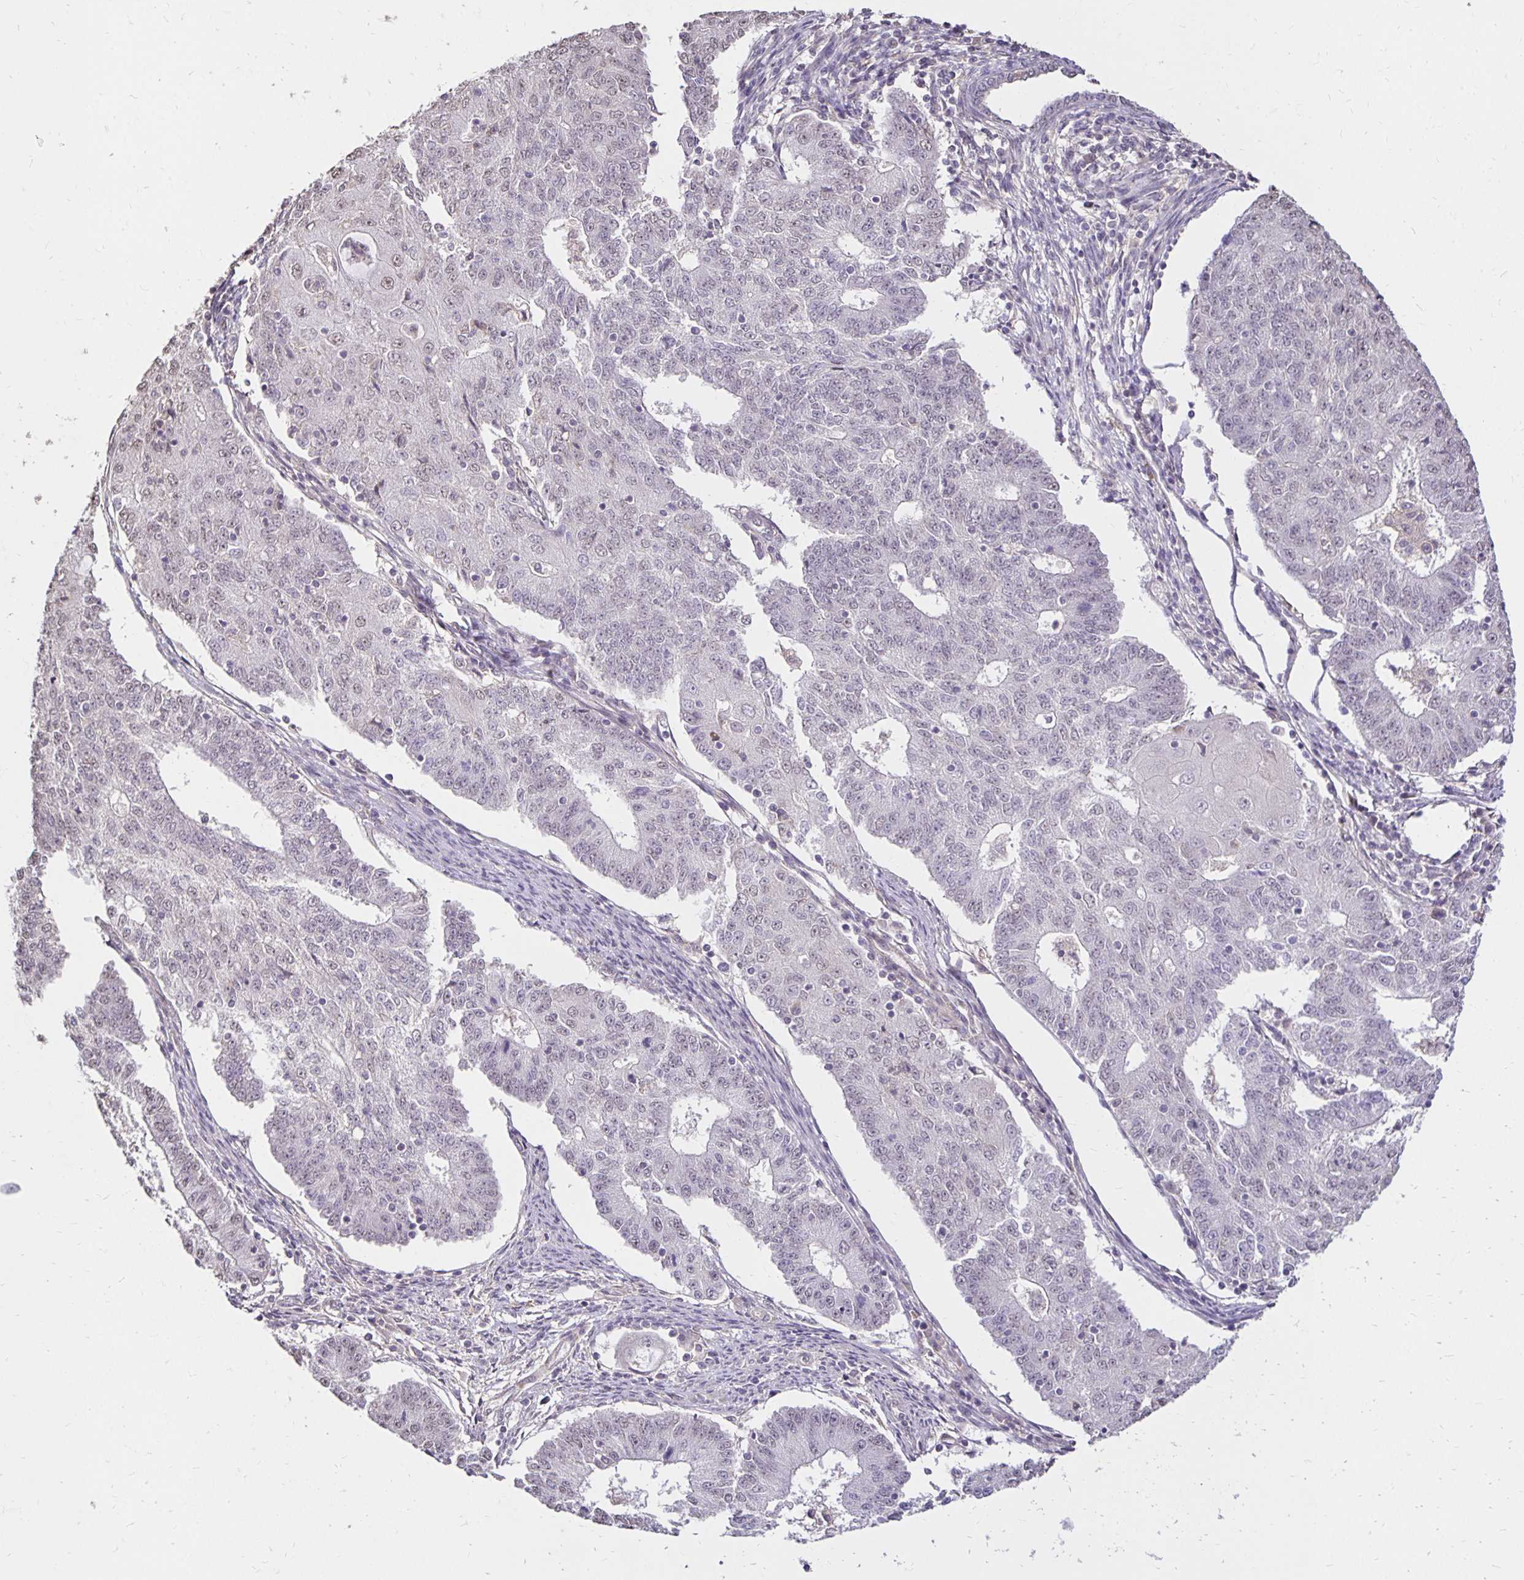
{"staining": {"intensity": "negative", "quantity": "none", "location": "none"}, "tissue": "endometrial cancer", "cell_type": "Tumor cells", "image_type": "cancer", "snomed": [{"axis": "morphology", "description": "Adenocarcinoma, NOS"}, {"axis": "topography", "description": "Endometrium"}], "caption": "Tumor cells are negative for brown protein staining in adenocarcinoma (endometrial).", "gene": "PNPLA3", "patient": {"sex": "female", "age": 56}}